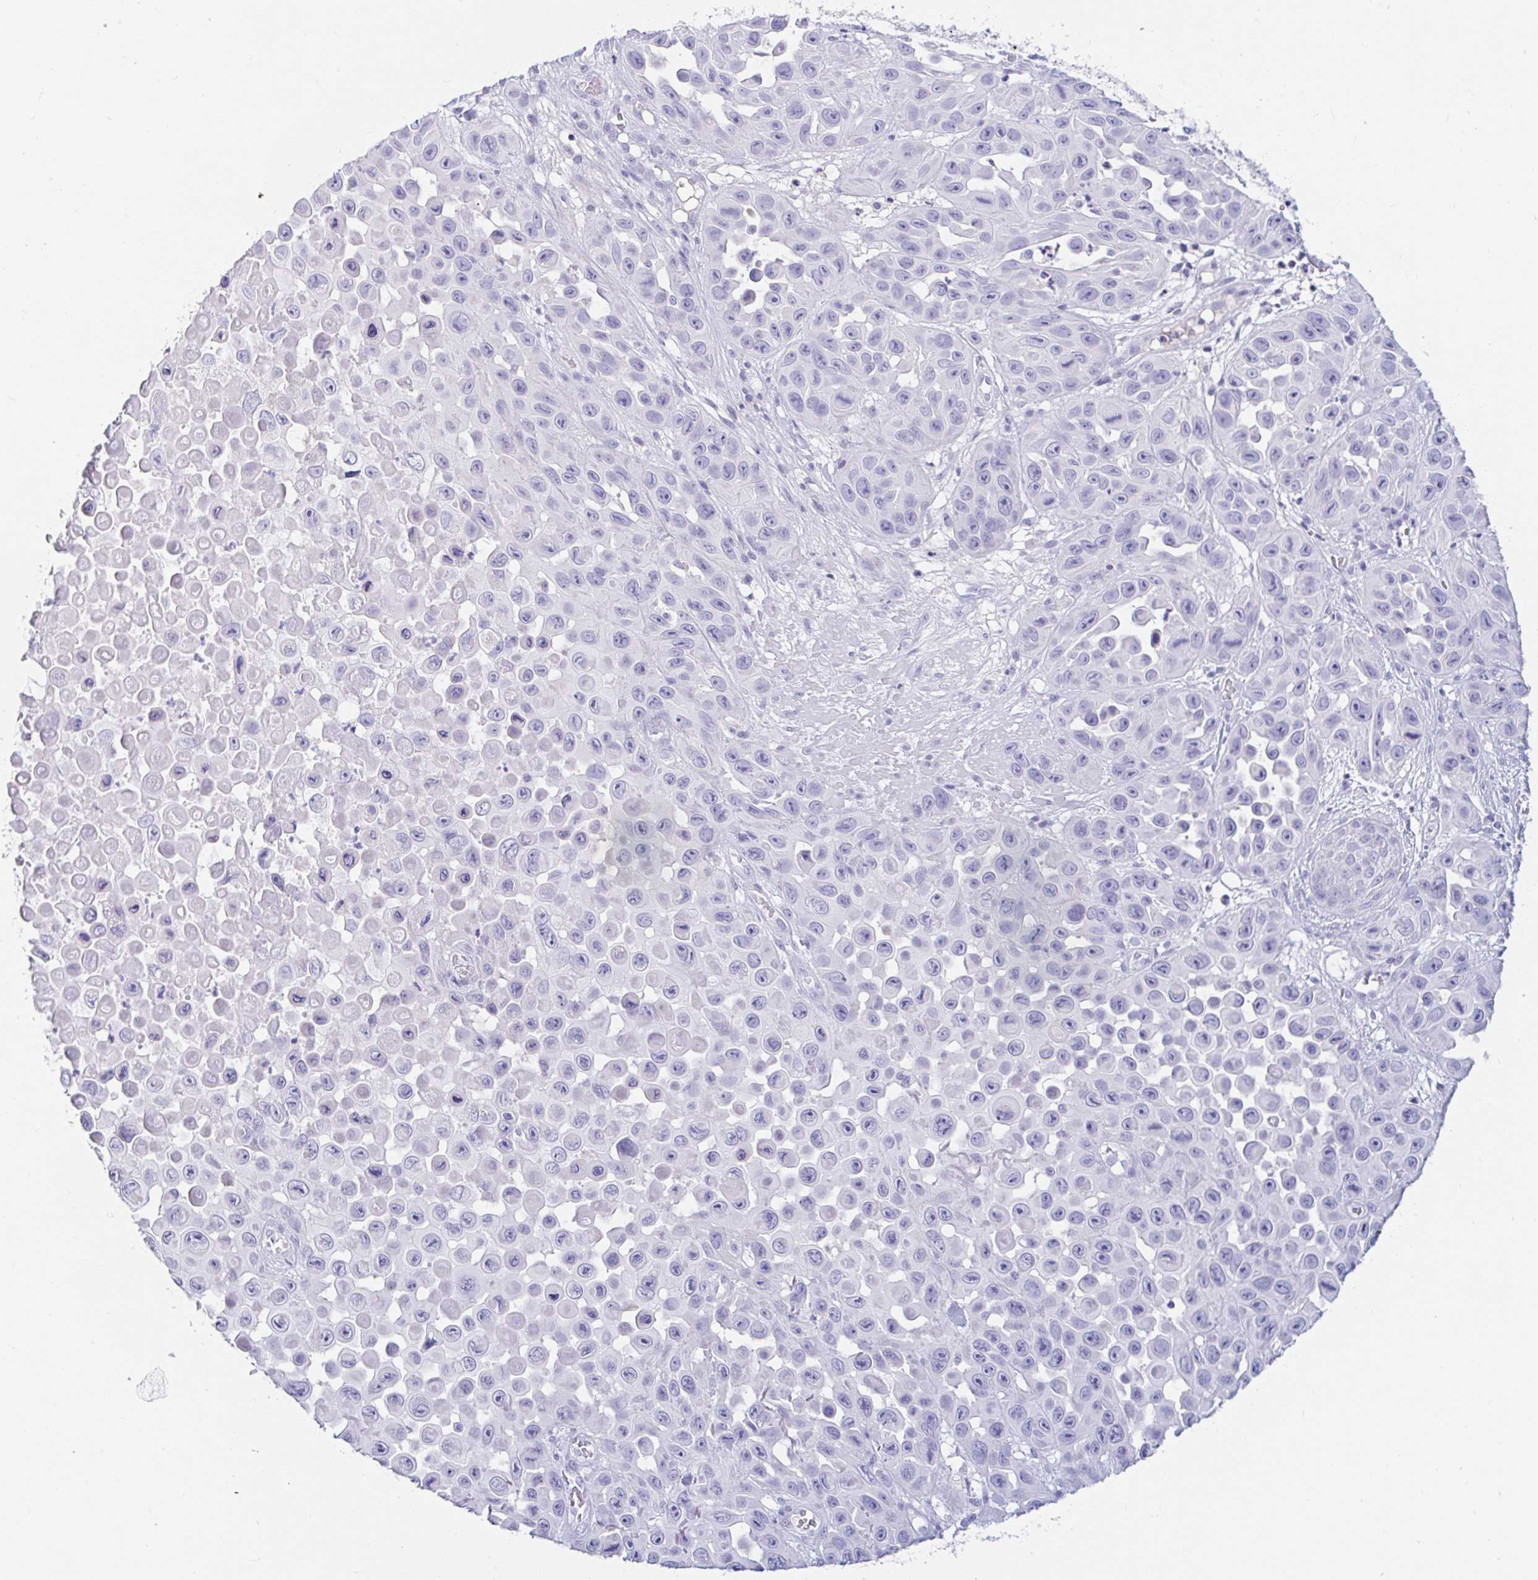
{"staining": {"intensity": "negative", "quantity": "none", "location": "none"}, "tissue": "skin cancer", "cell_type": "Tumor cells", "image_type": "cancer", "snomed": [{"axis": "morphology", "description": "Squamous cell carcinoma, NOS"}, {"axis": "topography", "description": "Skin"}], "caption": "The histopathology image reveals no staining of tumor cells in squamous cell carcinoma (skin). (DAB (3,3'-diaminobenzidine) immunohistochemistry with hematoxylin counter stain).", "gene": "TEX44", "patient": {"sex": "male", "age": 81}}